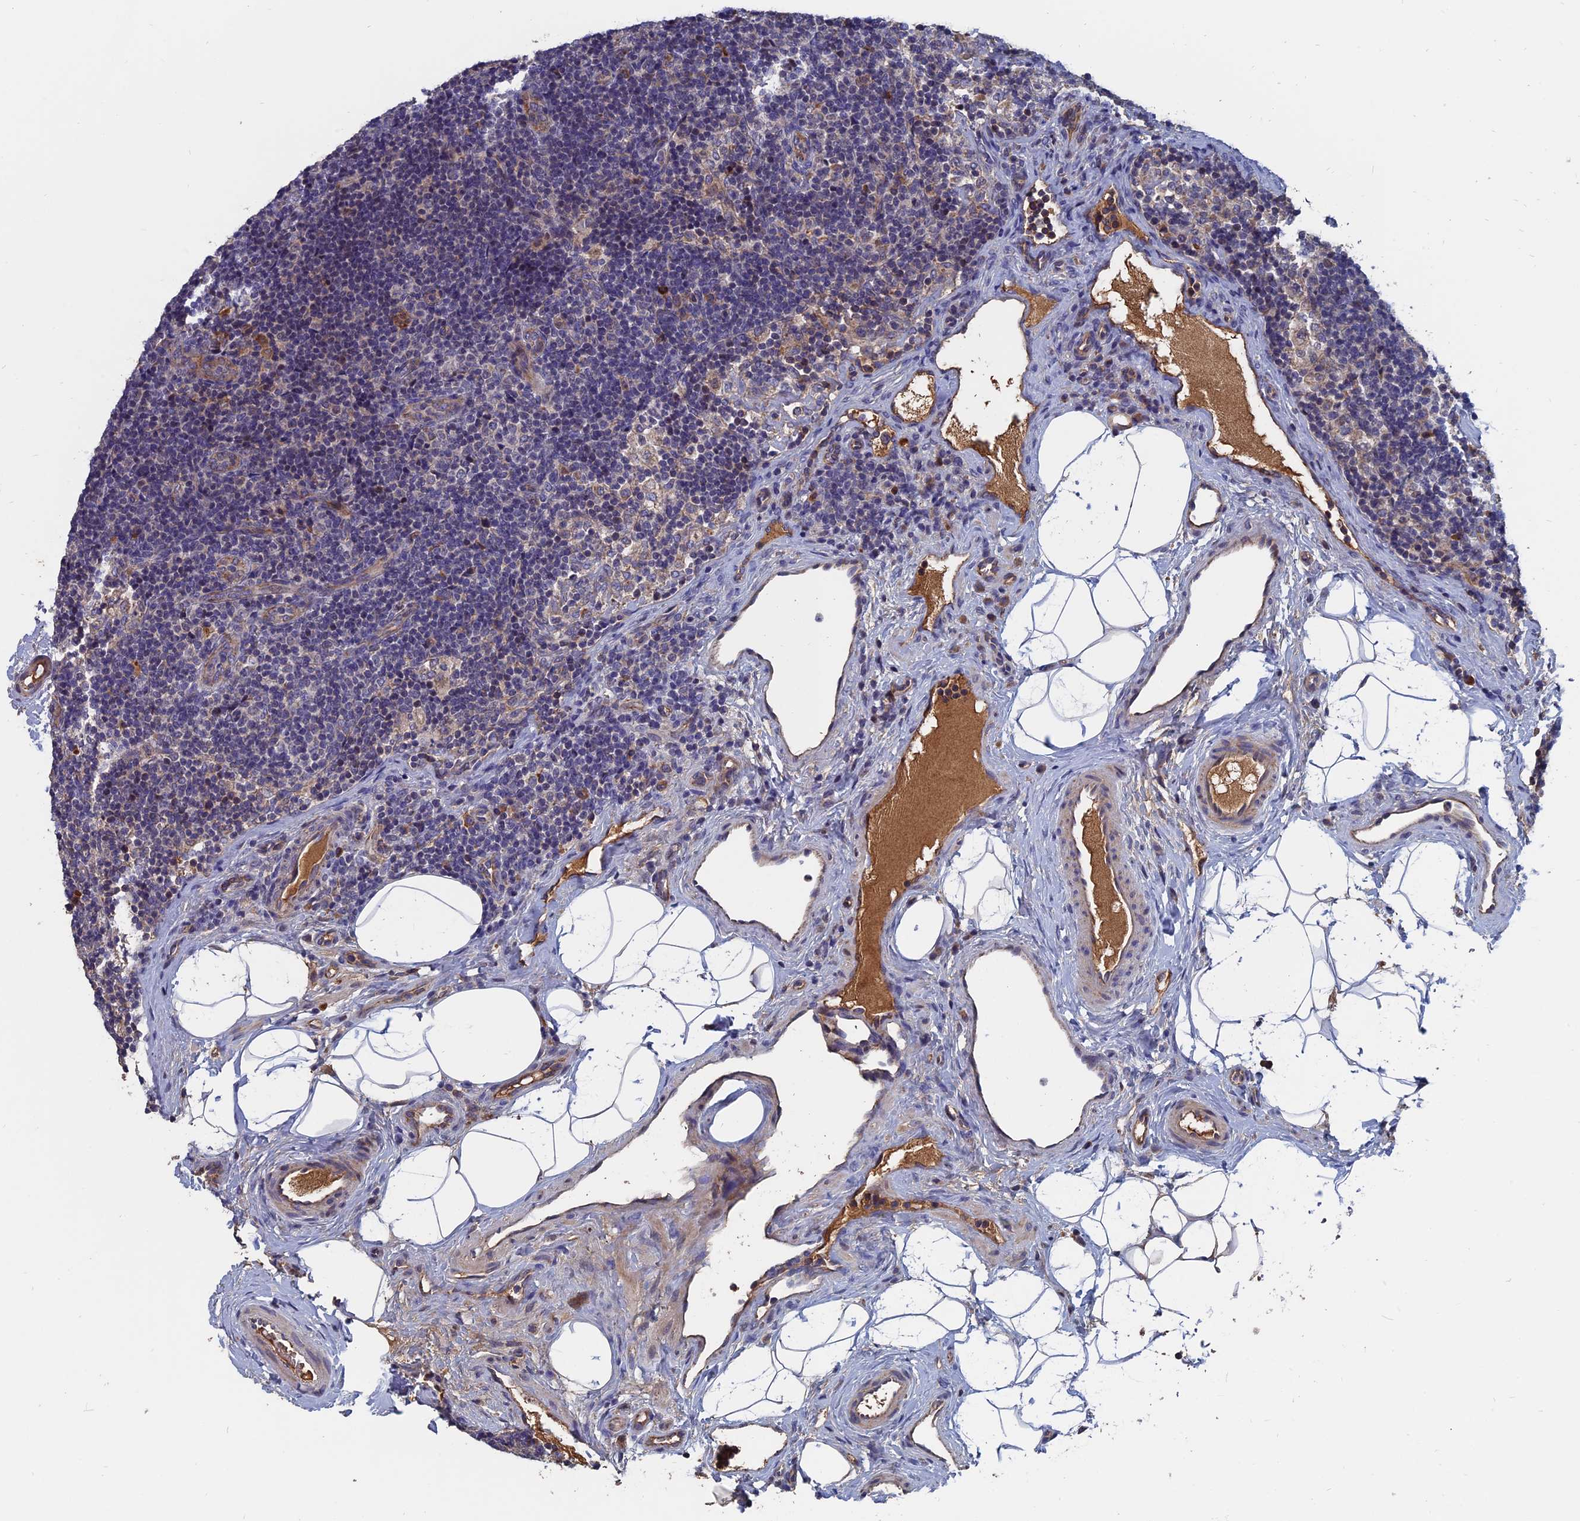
{"staining": {"intensity": "weak", "quantity": "<25%", "location": "cytoplasmic/membranous"}, "tissue": "lymph node", "cell_type": "Germinal center cells", "image_type": "normal", "snomed": [{"axis": "morphology", "description": "Normal tissue, NOS"}, {"axis": "topography", "description": "Lymph node"}], "caption": "A high-resolution image shows IHC staining of unremarkable lymph node, which demonstrates no significant expression in germinal center cells.", "gene": "SLC33A1", "patient": {"sex": "female", "age": 22}}